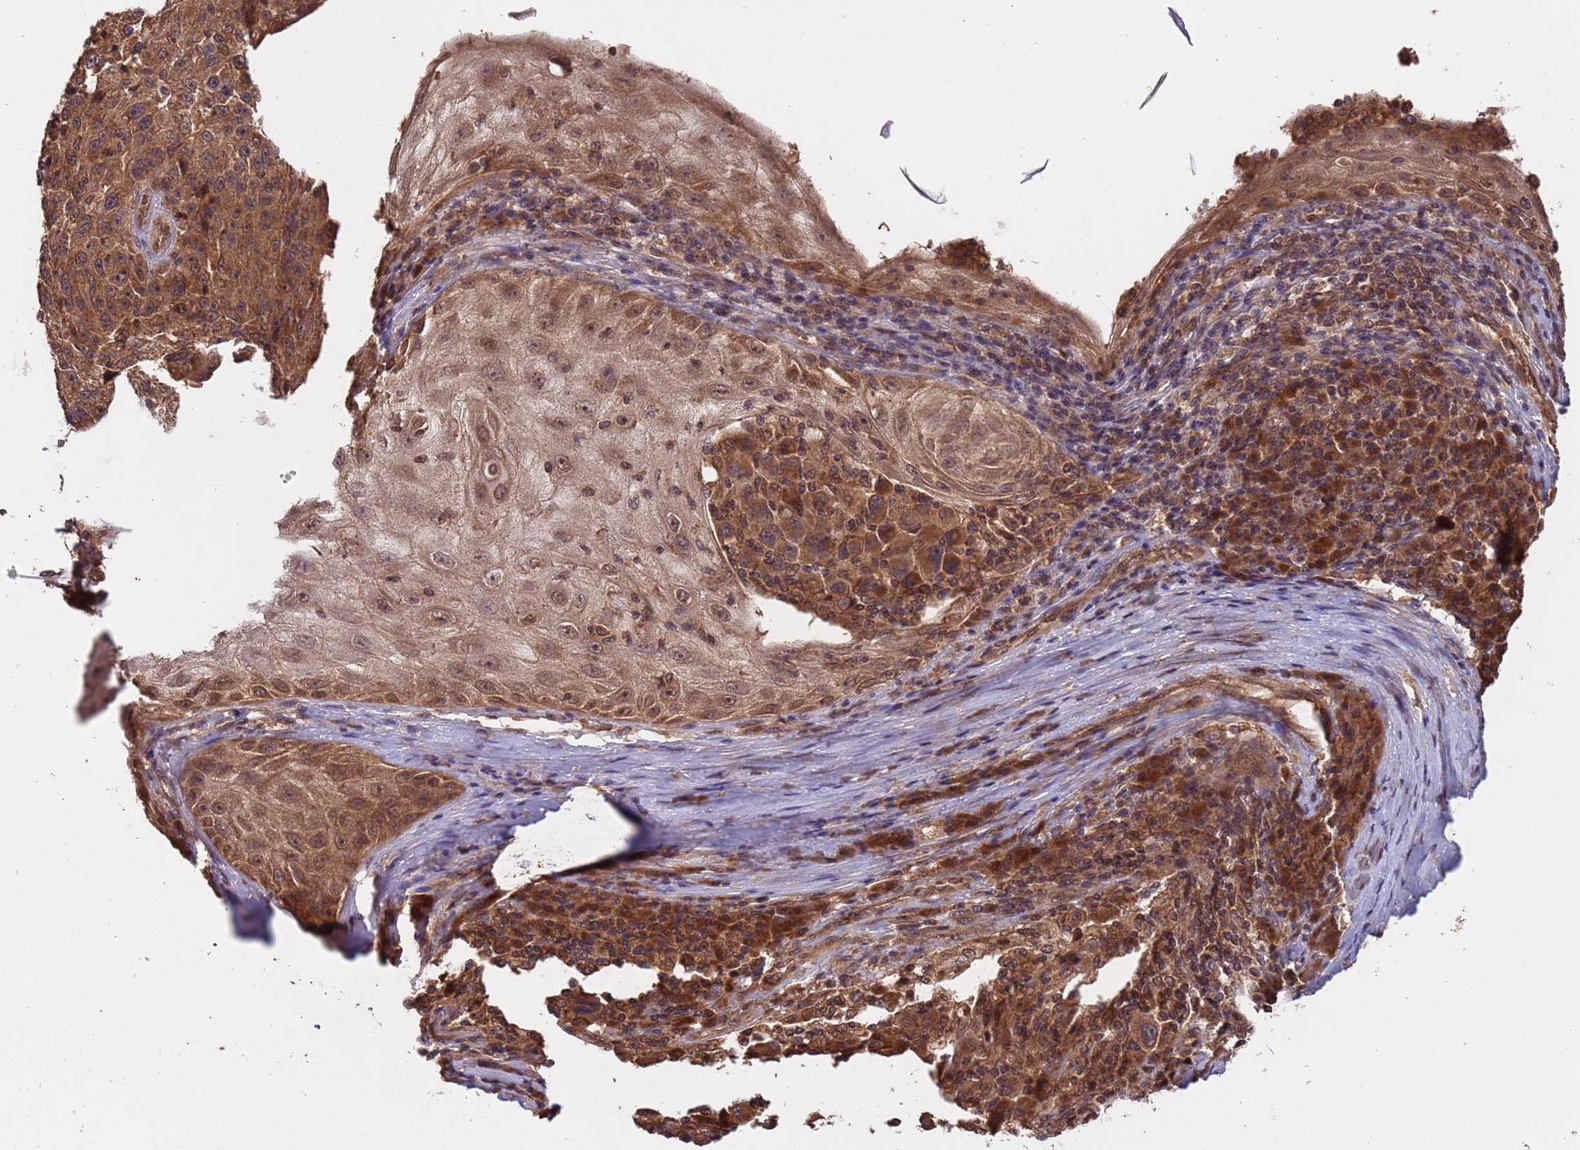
{"staining": {"intensity": "moderate", "quantity": ">75%", "location": "cytoplasmic/membranous,nuclear"}, "tissue": "melanoma", "cell_type": "Tumor cells", "image_type": "cancer", "snomed": [{"axis": "morphology", "description": "Malignant melanoma, NOS"}, {"axis": "topography", "description": "Skin"}], "caption": "Protein staining by immunohistochemistry demonstrates moderate cytoplasmic/membranous and nuclear positivity in about >75% of tumor cells in melanoma.", "gene": "ERI1", "patient": {"sex": "male", "age": 53}}